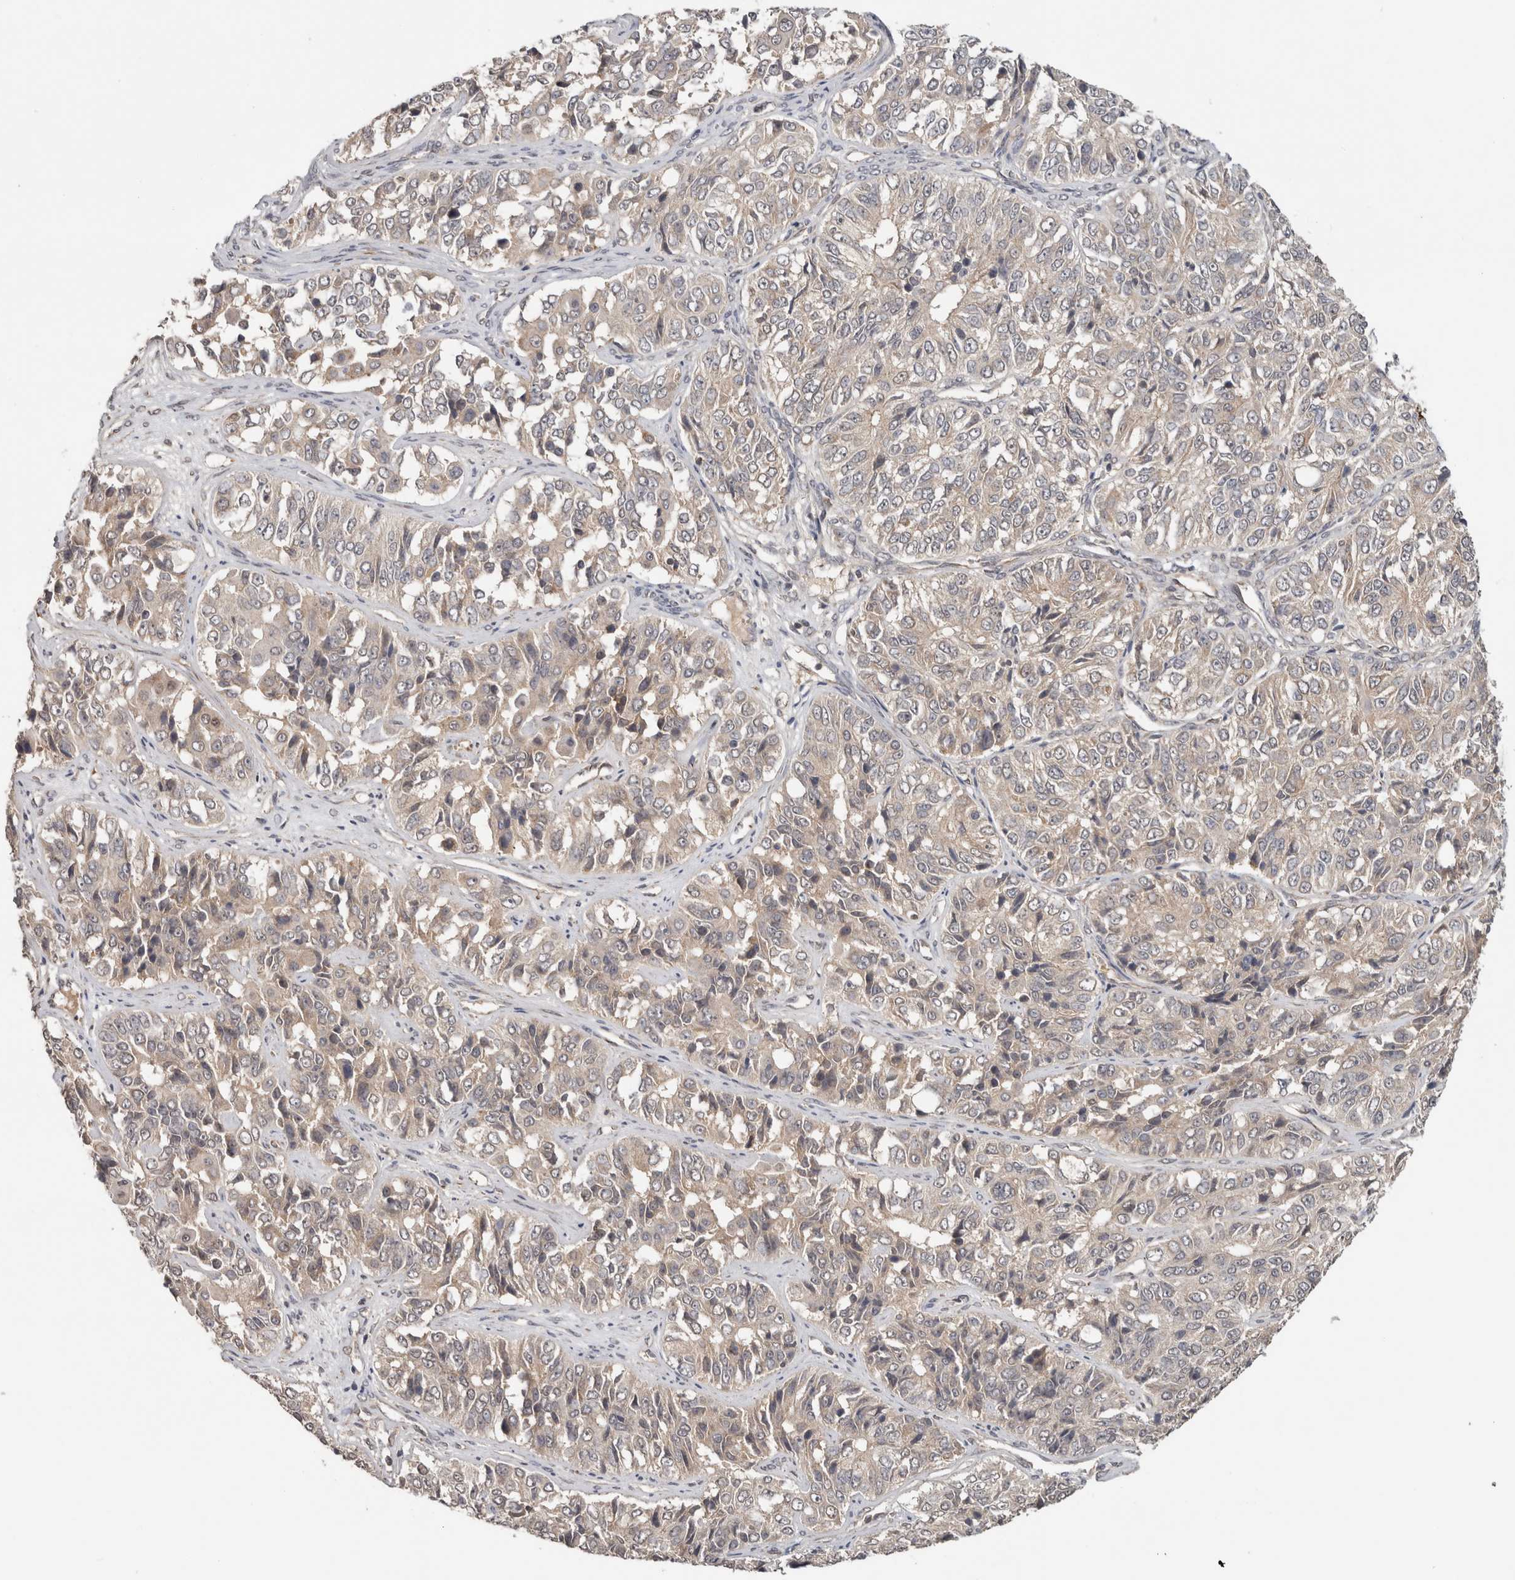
{"staining": {"intensity": "negative", "quantity": "none", "location": "none"}, "tissue": "ovarian cancer", "cell_type": "Tumor cells", "image_type": "cancer", "snomed": [{"axis": "morphology", "description": "Carcinoma, endometroid"}, {"axis": "topography", "description": "Ovary"}], "caption": "Immunohistochemical staining of human ovarian cancer displays no significant positivity in tumor cells. (DAB IHC with hematoxylin counter stain).", "gene": "HMOX2", "patient": {"sex": "female", "age": 51}}